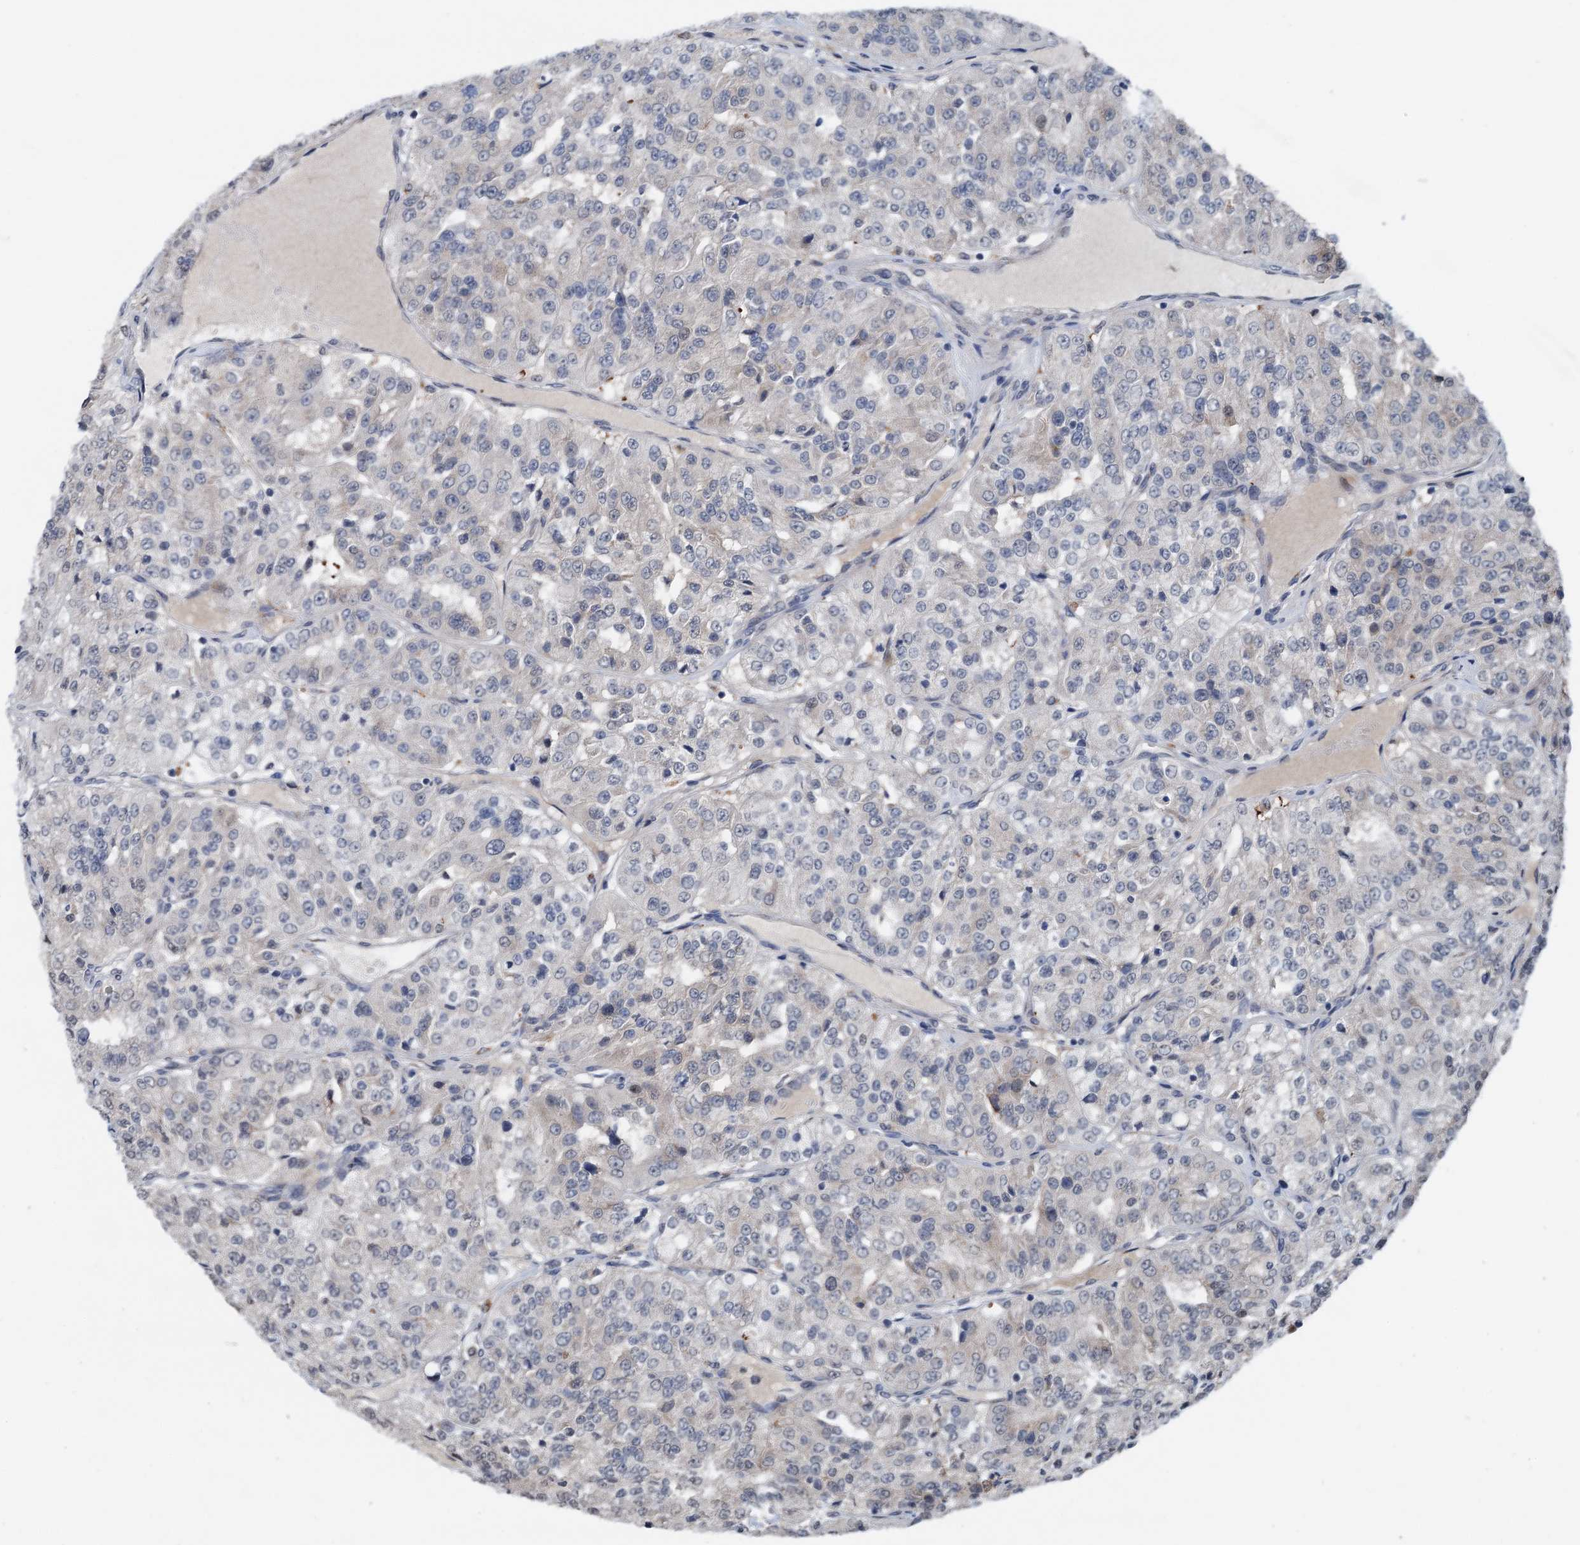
{"staining": {"intensity": "weak", "quantity": "<25%", "location": "cytoplasmic/membranous"}, "tissue": "renal cancer", "cell_type": "Tumor cells", "image_type": "cancer", "snomed": [{"axis": "morphology", "description": "Adenocarcinoma, NOS"}, {"axis": "topography", "description": "Kidney"}], "caption": "An immunohistochemistry (IHC) photomicrograph of renal adenocarcinoma is shown. There is no staining in tumor cells of renal adenocarcinoma.", "gene": "SHLD1", "patient": {"sex": "female", "age": 63}}